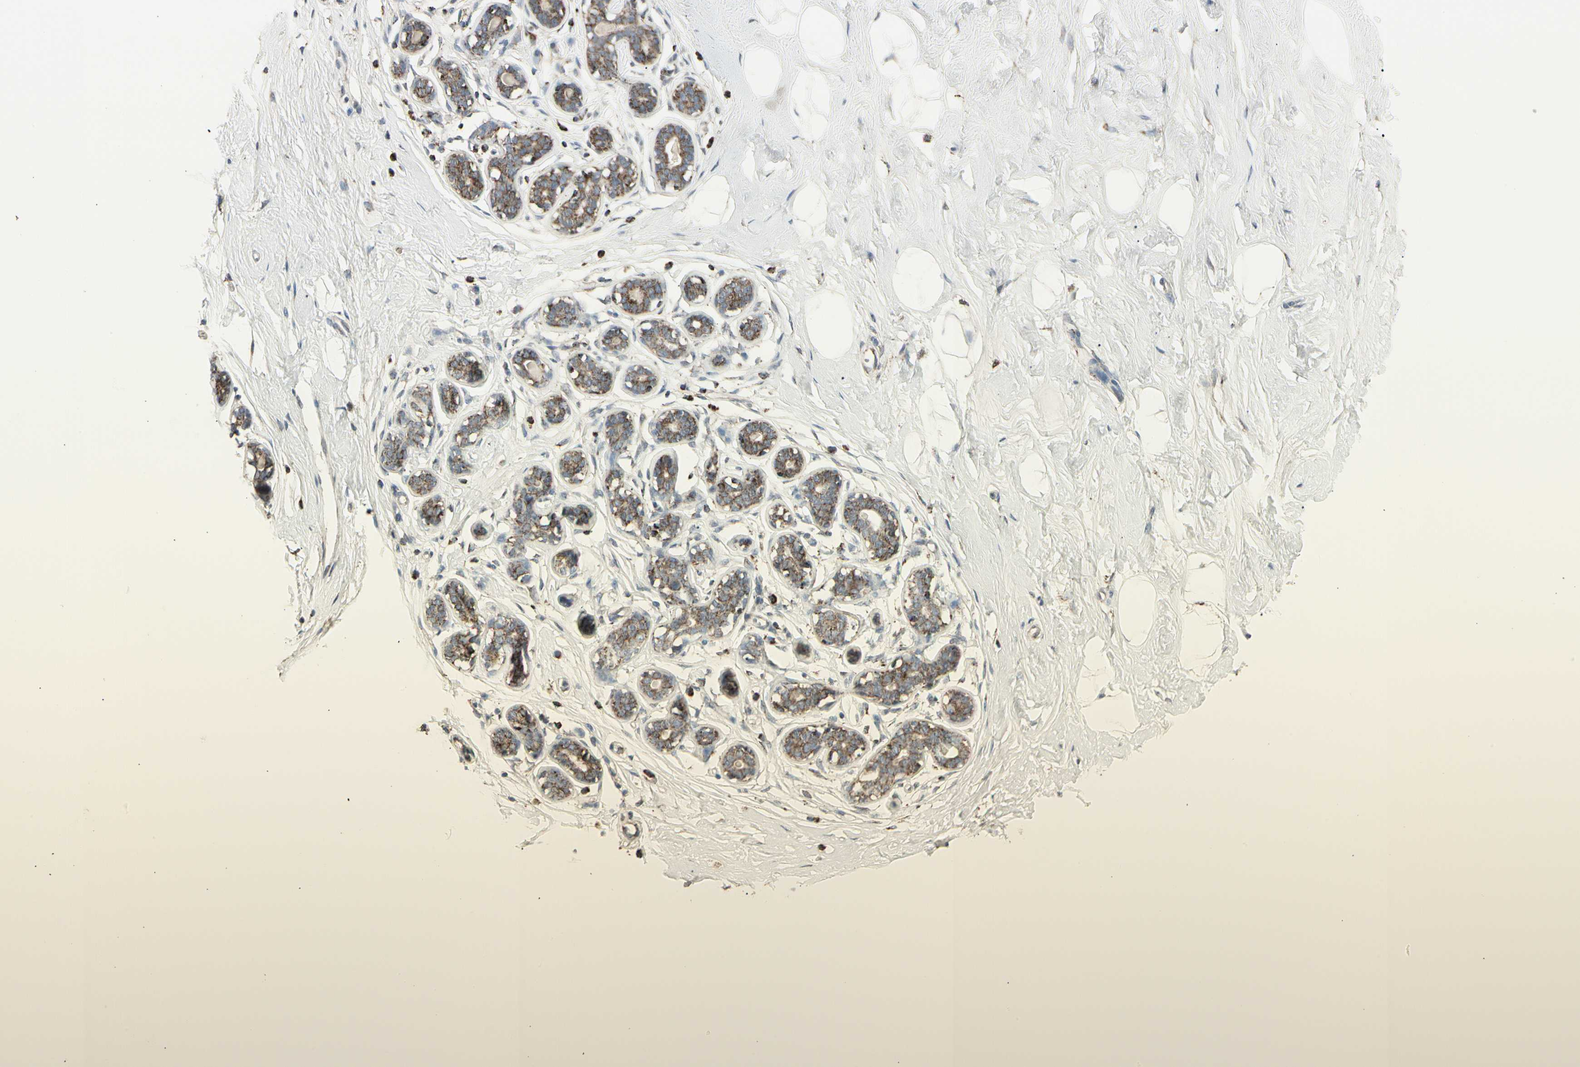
{"staining": {"intensity": "moderate", "quantity": ">75%", "location": "cytoplasmic/membranous"}, "tissue": "breast", "cell_type": "Adipocytes", "image_type": "normal", "snomed": [{"axis": "morphology", "description": "Normal tissue, NOS"}, {"axis": "topography", "description": "Breast"}], "caption": "Breast stained for a protein shows moderate cytoplasmic/membranous positivity in adipocytes. The protein of interest is shown in brown color, while the nuclei are stained blue.", "gene": "TMEM176A", "patient": {"sex": "female", "age": 23}}